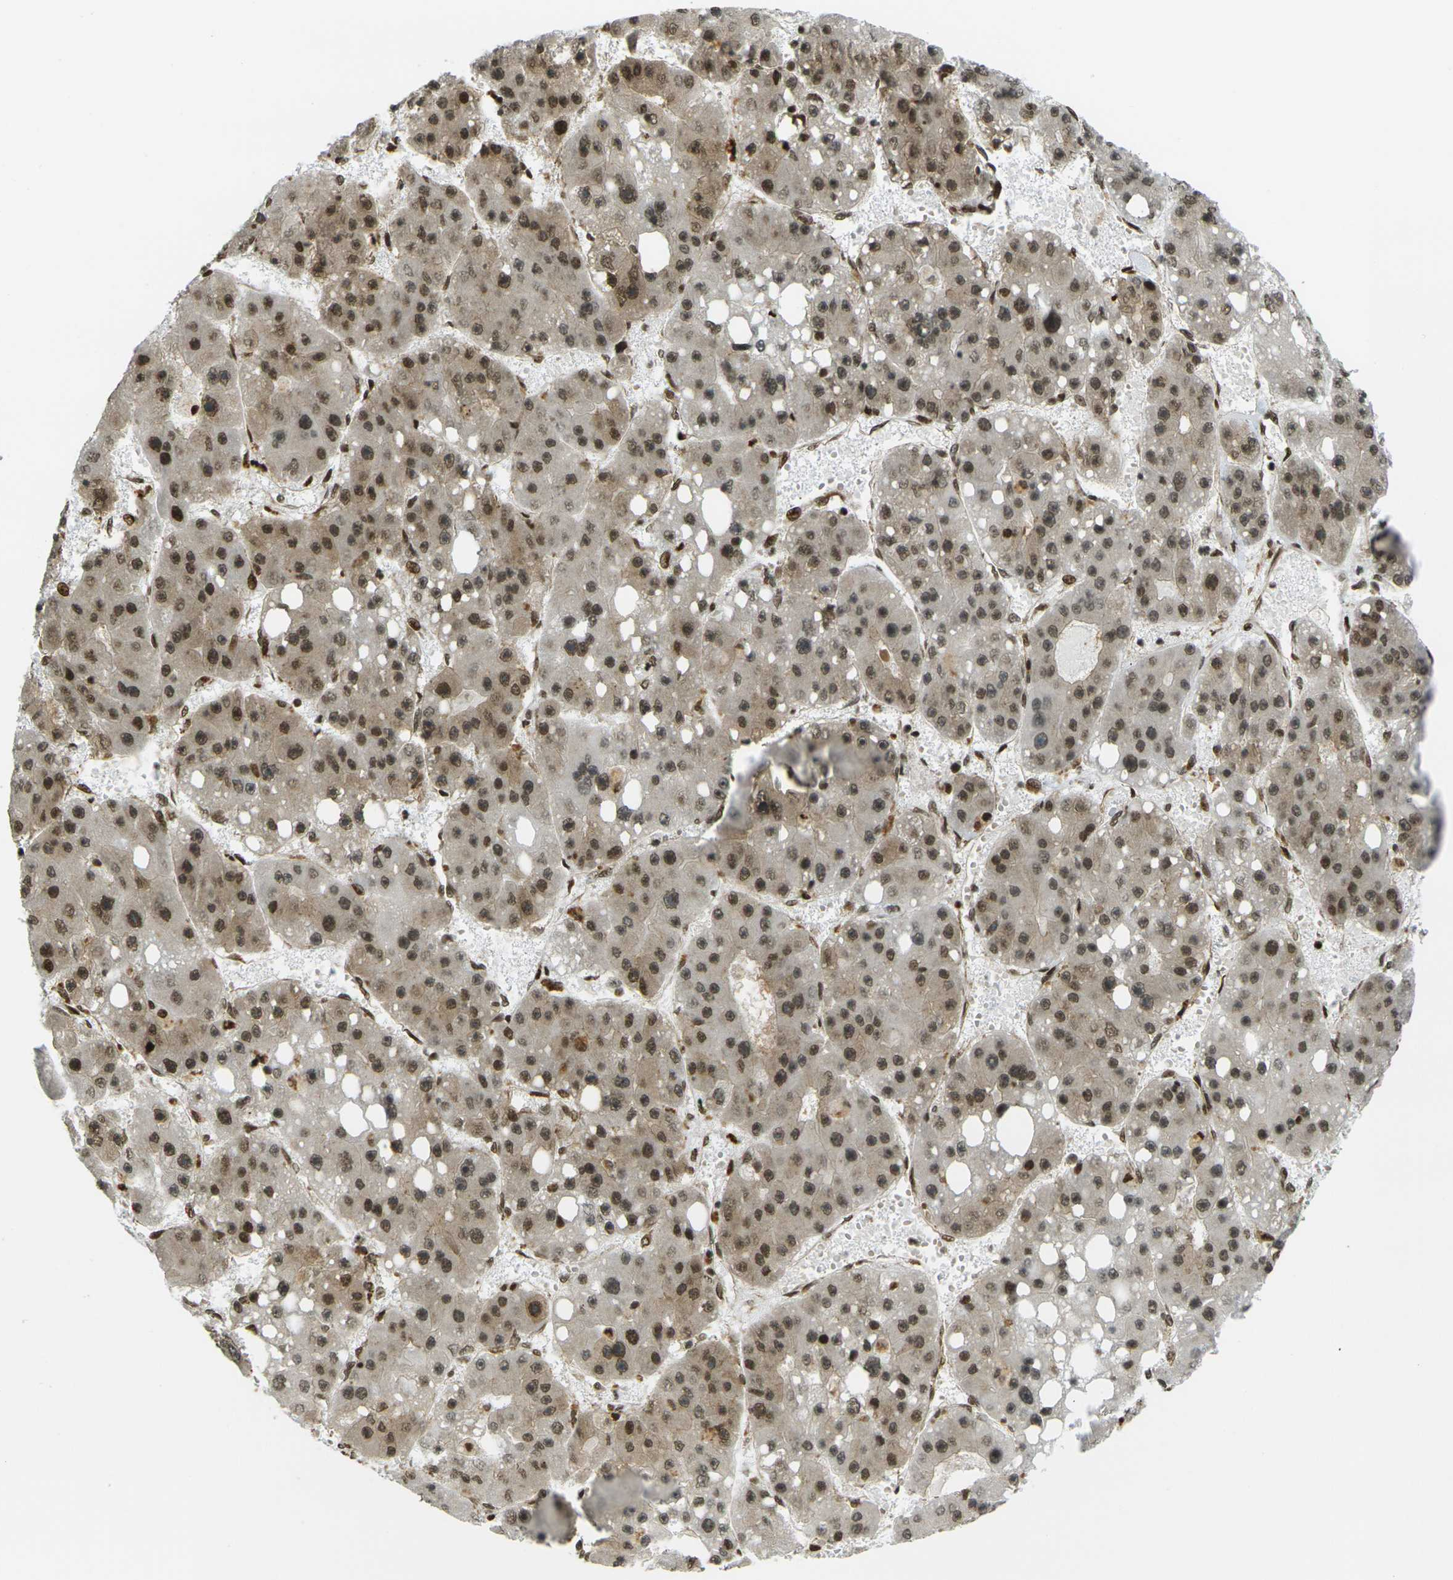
{"staining": {"intensity": "moderate", "quantity": ">75%", "location": "cytoplasmic/membranous,nuclear"}, "tissue": "liver cancer", "cell_type": "Tumor cells", "image_type": "cancer", "snomed": [{"axis": "morphology", "description": "Carcinoma, Hepatocellular, NOS"}, {"axis": "topography", "description": "Liver"}], "caption": "The histopathology image reveals staining of hepatocellular carcinoma (liver), revealing moderate cytoplasmic/membranous and nuclear protein staining (brown color) within tumor cells. The staining was performed using DAB to visualize the protein expression in brown, while the nuclei were stained in blue with hematoxylin (Magnification: 20x).", "gene": "RUVBL2", "patient": {"sex": "female", "age": 61}}